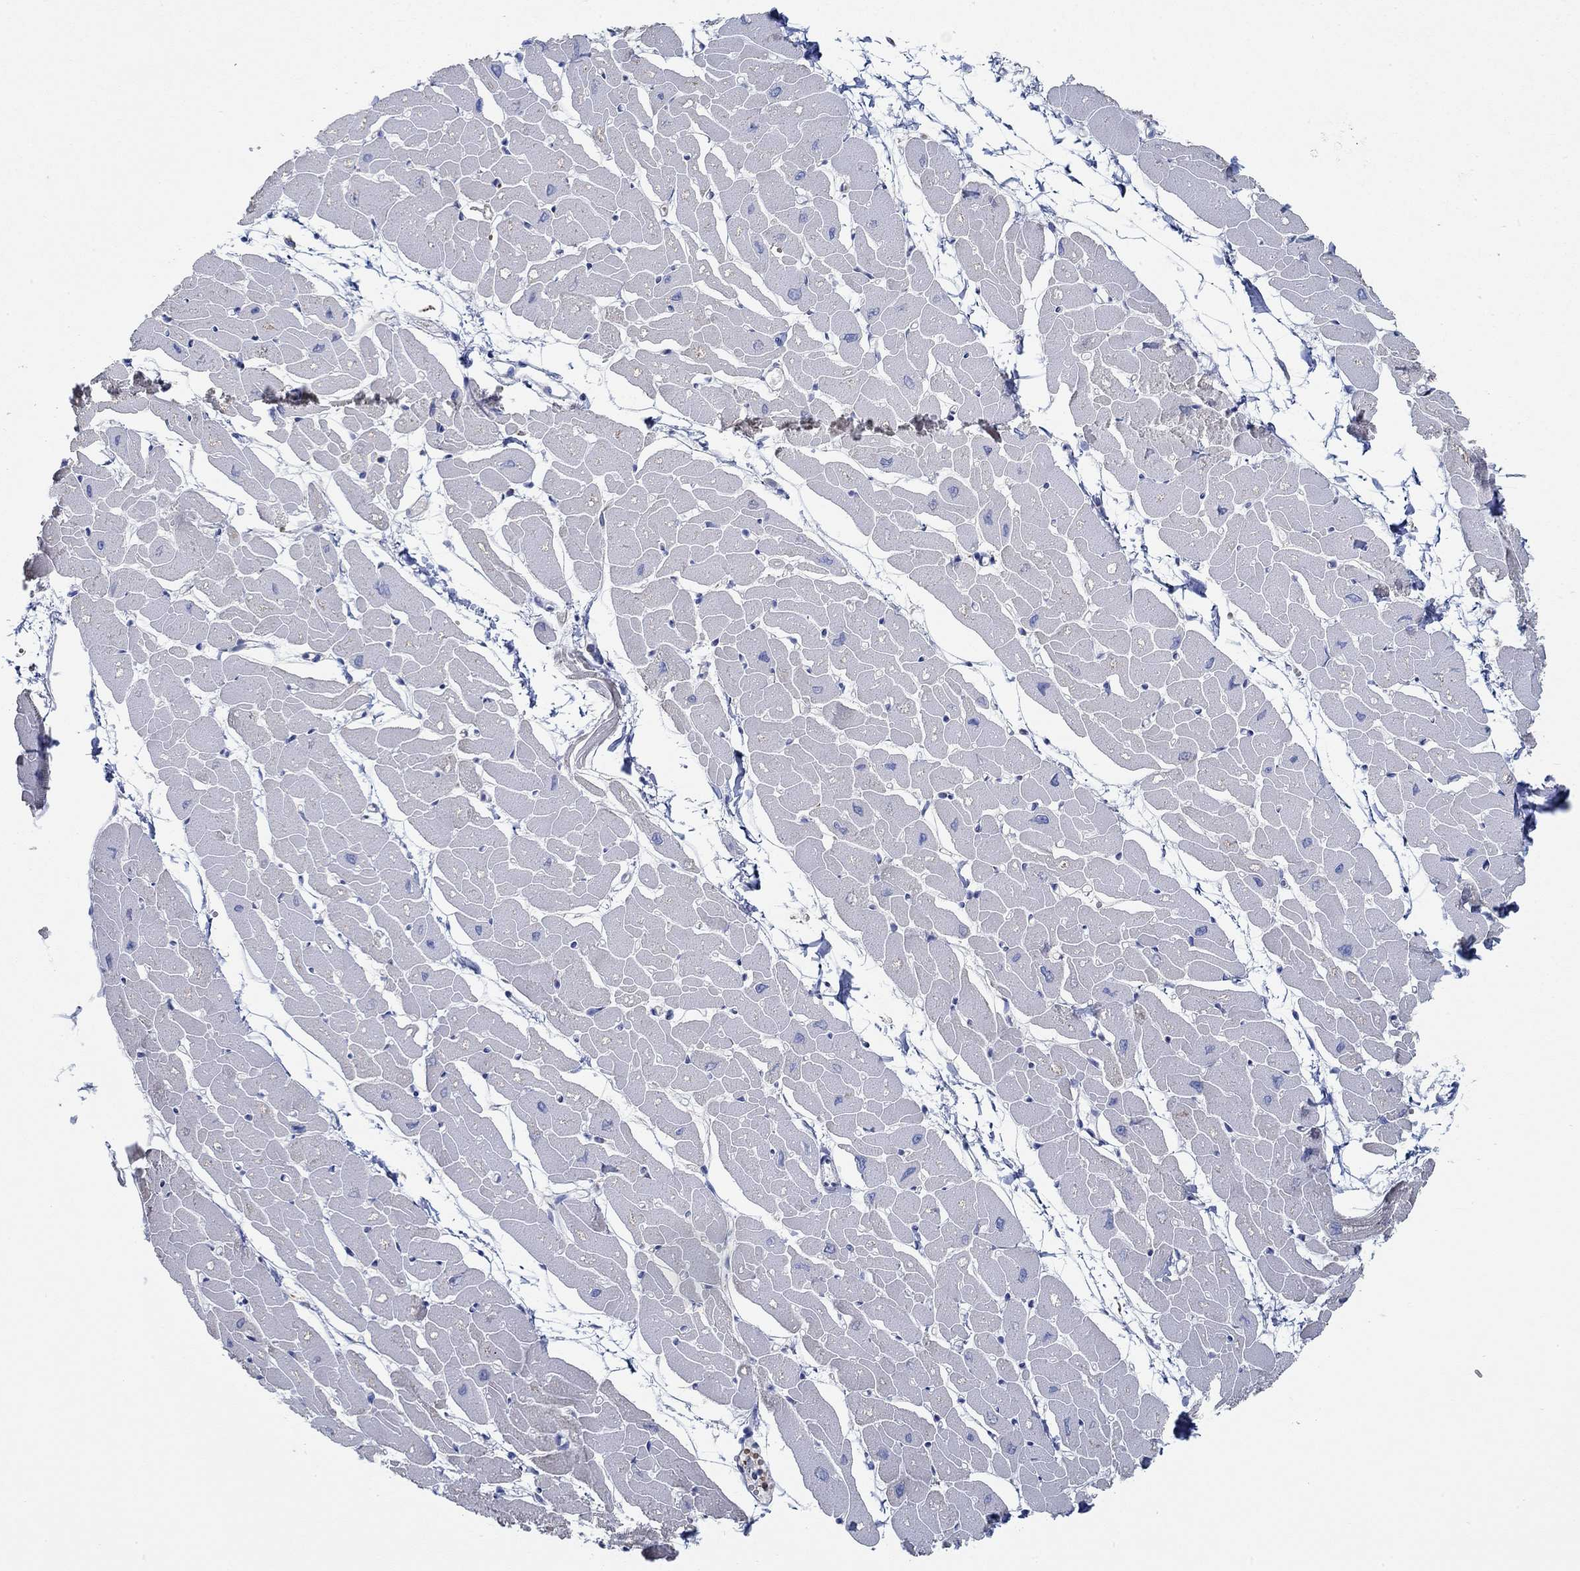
{"staining": {"intensity": "negative", "quantity": "none", "location": "none"}, "tissue": "heart muscle", "cell_type": "Cardiomyocytes", "image_type": "normal", "snomed": [{"axis": "morphology", "description": "Normal tissue, NOS"}, {"axis": "topography", "description": "Heart"}], "caption": "DAB immunohistochemical staining of normal heart muscle exhibits no significant positivity in cardiomyocytes.", "gene": "GLOD5", "patient": {"sex": "male", "age": 57}}